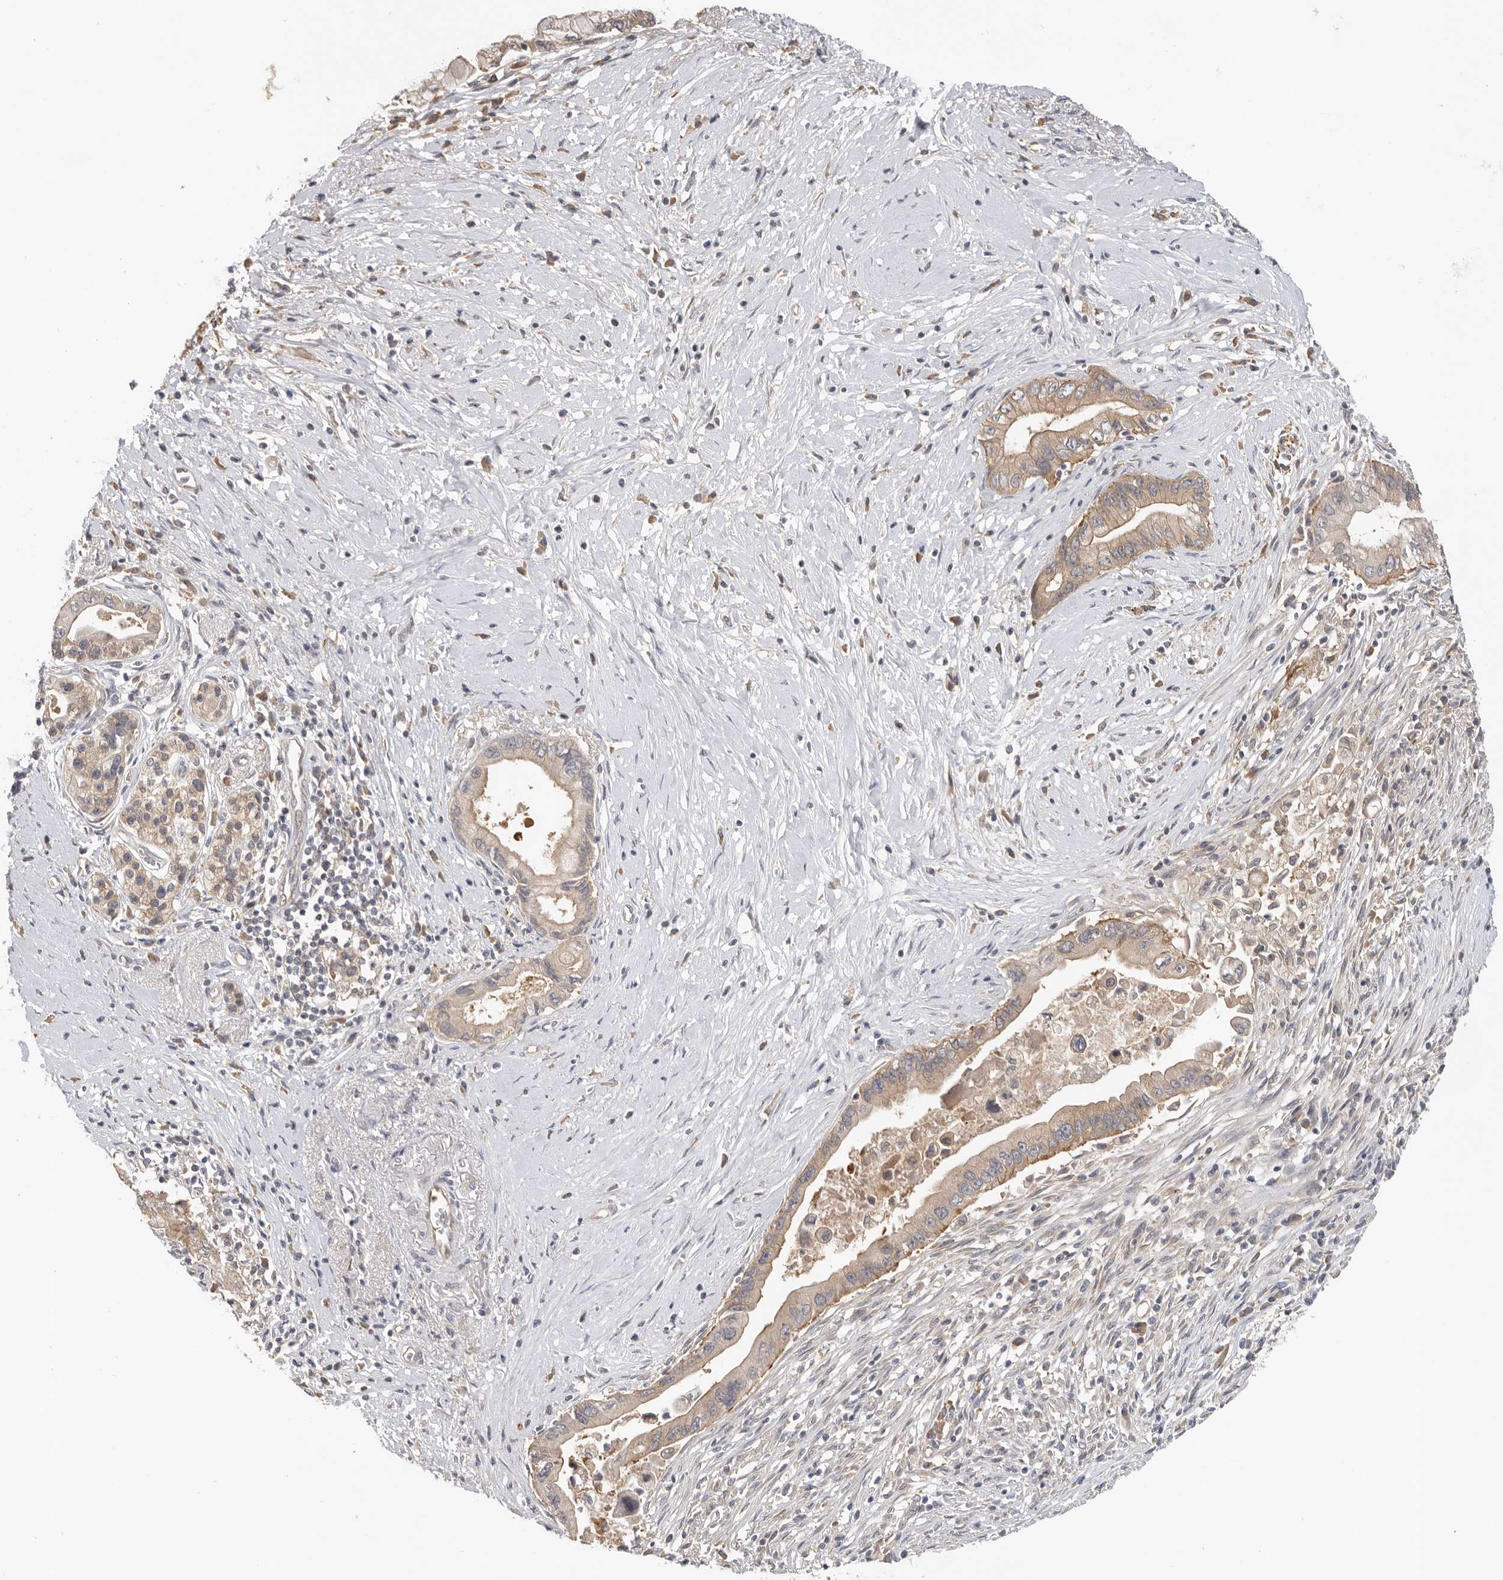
{"staining": {"intensity": "moderate", "quantity": ">75%", "location": "cytoplasmic/membranous"}, "tissue": "pancreatic cancer", "cell_type": "Tumor cells", "image_type": "cancer", "snomed": [{"axis": "morphology", "description": "Adenocarcinoma, NOS"}, {"axis": "topography", "description": "Pancreas"}], "caption": "A medium amount of moderate cytoplasmic/membranous staining is identified in about >75% of tumor cells in pancreatic adenocarcinoma tissue. The protein of interest is stained brown, and the nuclei are stained in blue (DAB IHC with brightfield microscopy, high magnification).", "gene": "PPP1R42", "patient": {"sex": "male", "age": 78}}